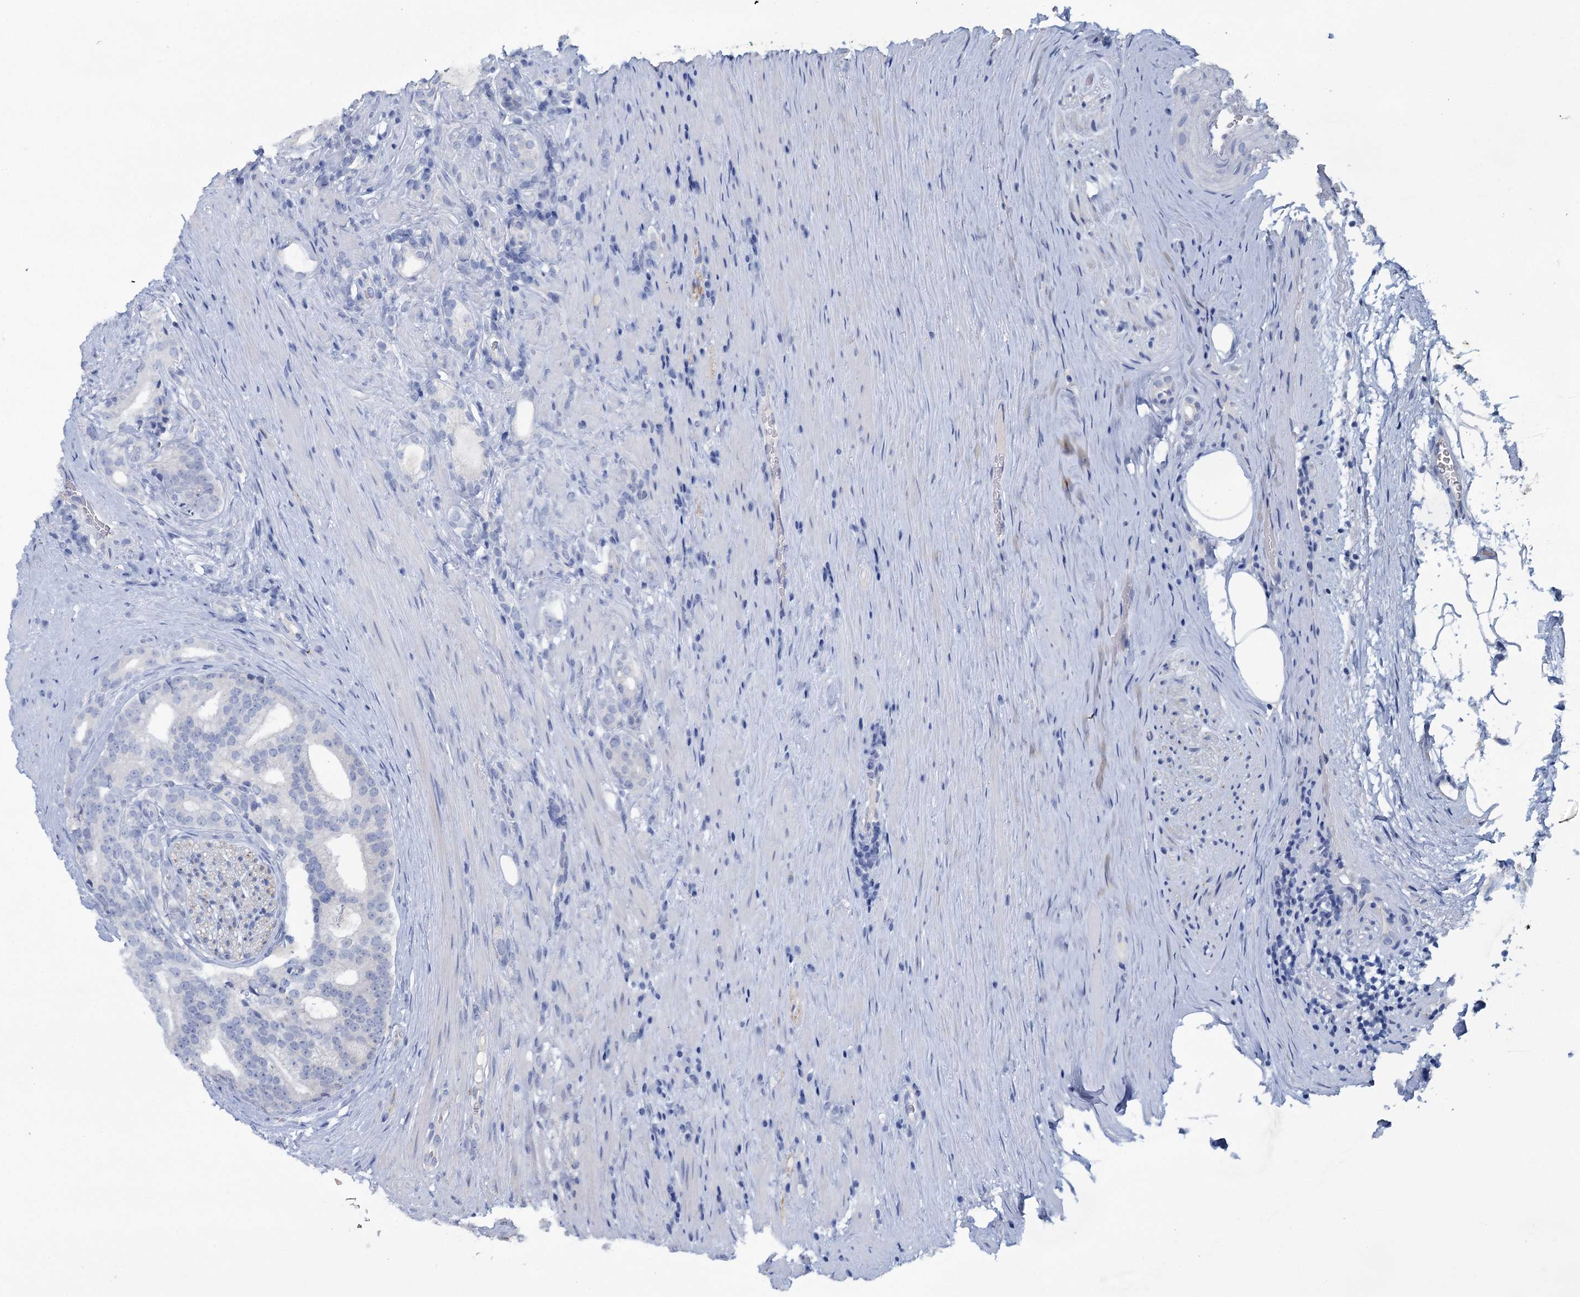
{"staining": {"intensity": "negative", "quantity": "none", "location": "none"}, "tissue": "prostate cancer", "cell_type": "Tumor cells", "image_type": "cancer", "snomed": [{"axis": "morphology", "description": "Adenocarcinoma, Low grade"}, {"axis": "topography", "description": "Prostate"}], "caption": "Immunohistochemical staining of adenocarcinoma (low-grade) (prostate) shows no significant positivity in tumor cells. The staining is performed using DAB brown chromogen with nuclei counter-stained in using hematoxylin.", "gene": "SNCB", "patient": {"sex": "male", "age": 71}}